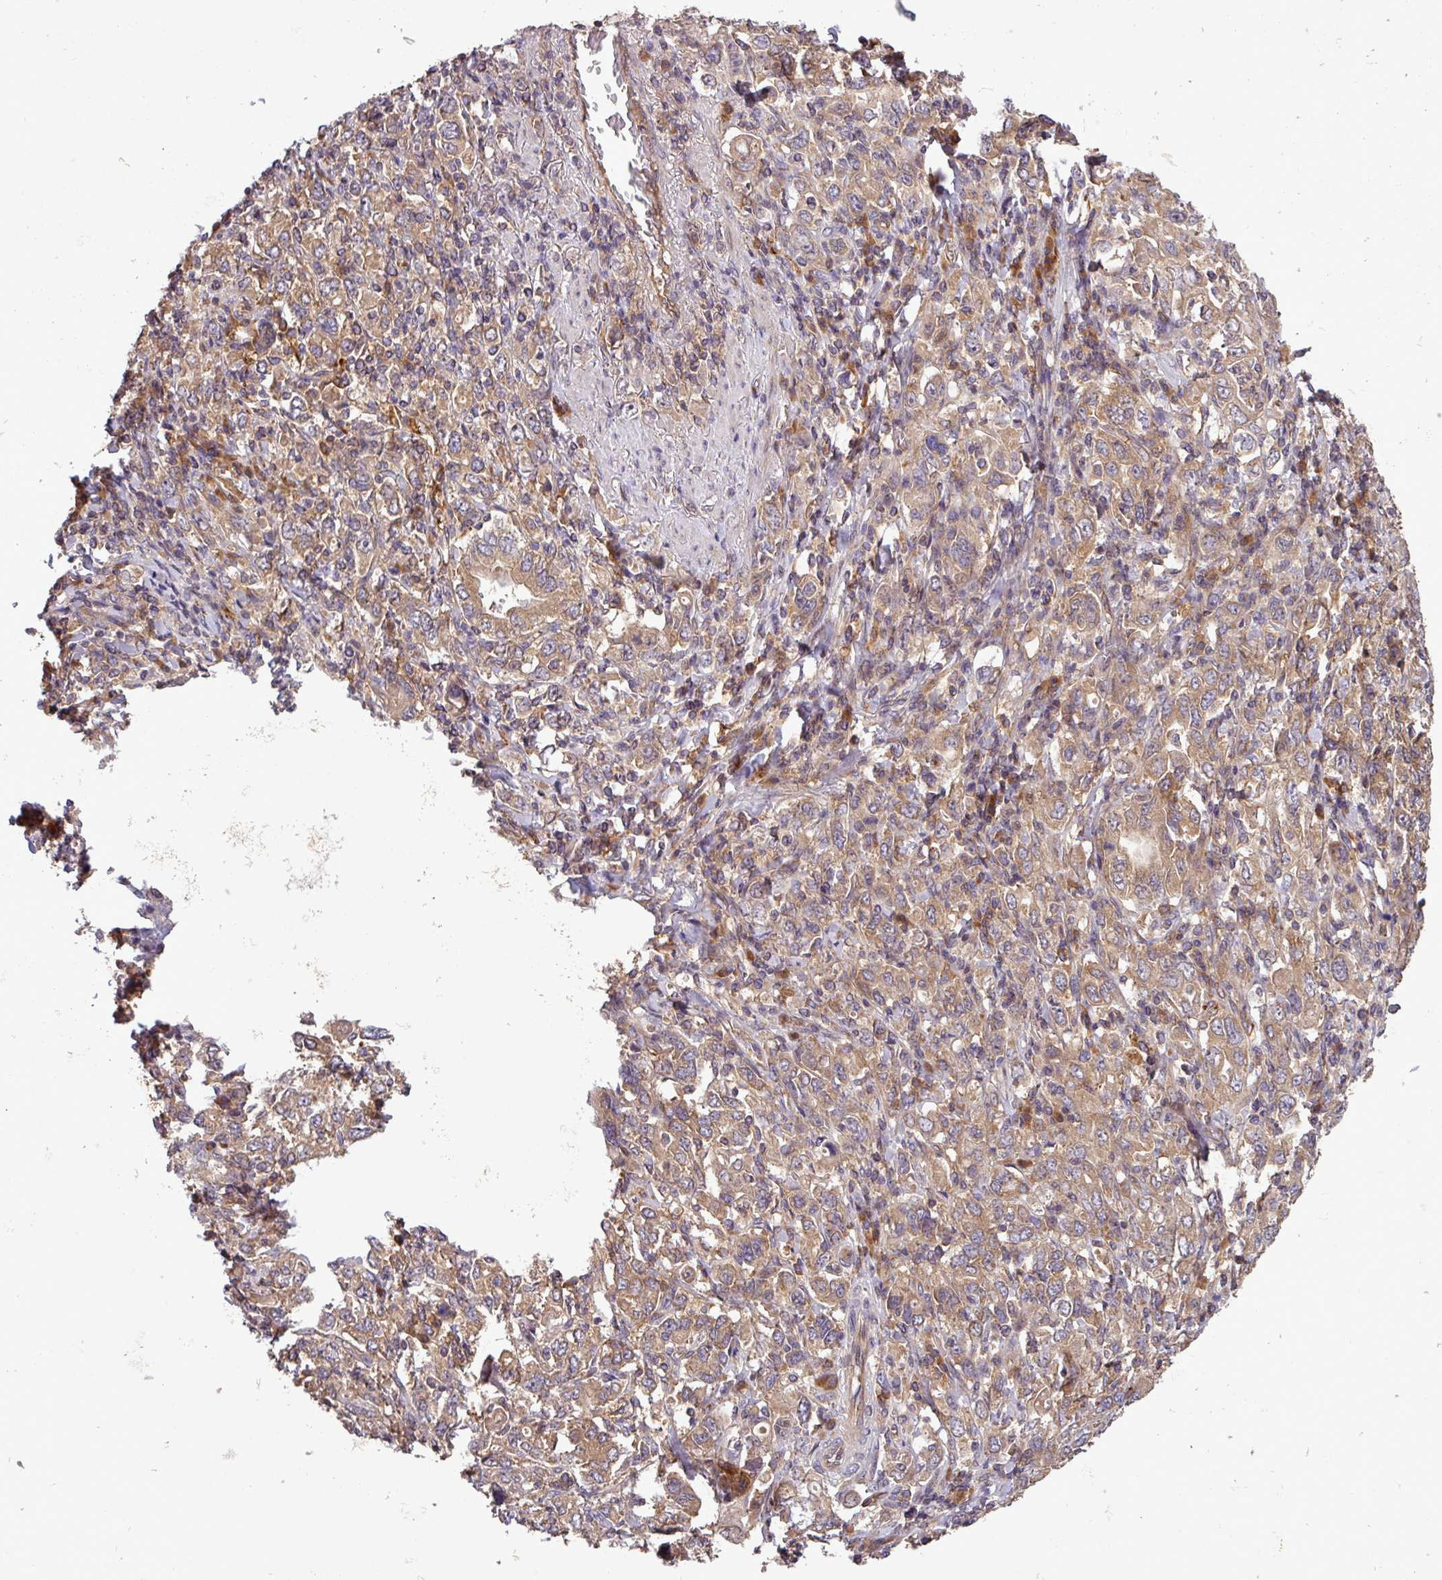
{"staining": {"intensity": "moderate", "quantity": ">75%", "location": "cytoplasmic/membranous"}, "tissue": "stomach cancer", "cell_type": "Tumor cells", "image_type": "cancer", "snomed": [{"axis": "morphology", "description": "Adenocarcinoma, NOS"}, {"axis": "topography", "description": "Stomach, upper"}, {"axis": "topography", "description": "Stomach"}], "caption": "Immunohistochemistry photomicrograph of neoplastic tissue: human stomach cancer stained using immunohistochemistry reveals medium levels of moderate protein expression localized specifically in the cytoplasmic/membranous of tumor cells, appearing as a cytoplasmic/membranous brown color.", "gene": "SIRPB2", "patient": {"sex": "male", "age": 62}}